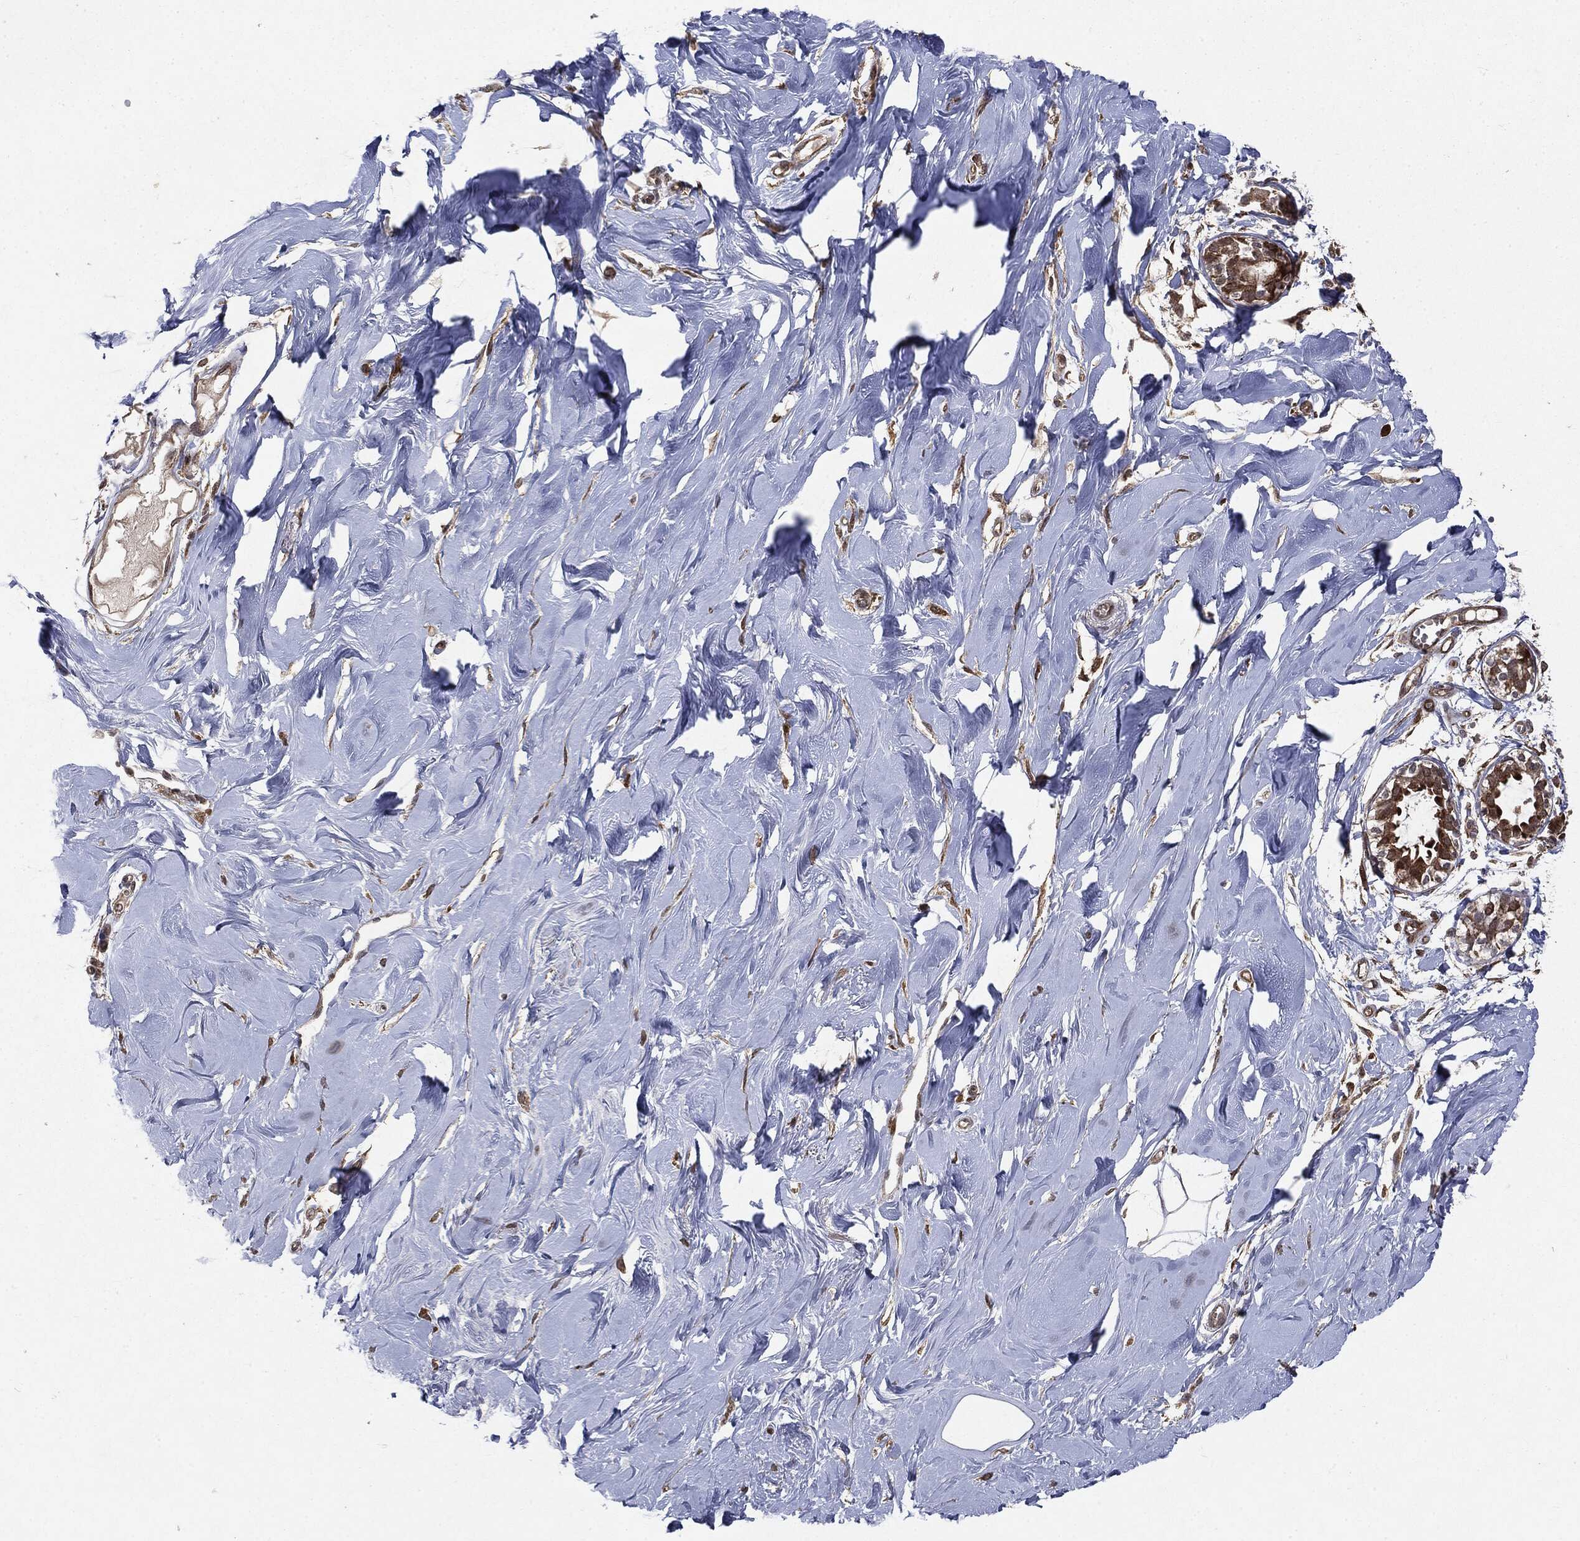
{"staining": {"intensity": "moderate", "quantity": "25%-75%", "location": "cytoplasmic/membranous"}, "tissue": "soft tissue", "cell_type": "Fibroblasts", "image_type": "normal", "snomed": [{"axis": "morphology", "description": "Normal tissue, NOS"}, {"axis": "topography", "description": "Breast"}], "caption": "Brown immunohistochemical staining in unremarkable human soft tissue exhibits moderate cytoplasmic/membranous staining in about 25%-75% of fibroblasts. The protein of interest is shown in brown color, while the nuclei are stained blue.", "gene": "OTUB1", "patient": {"sex": "female", "age": 49}}